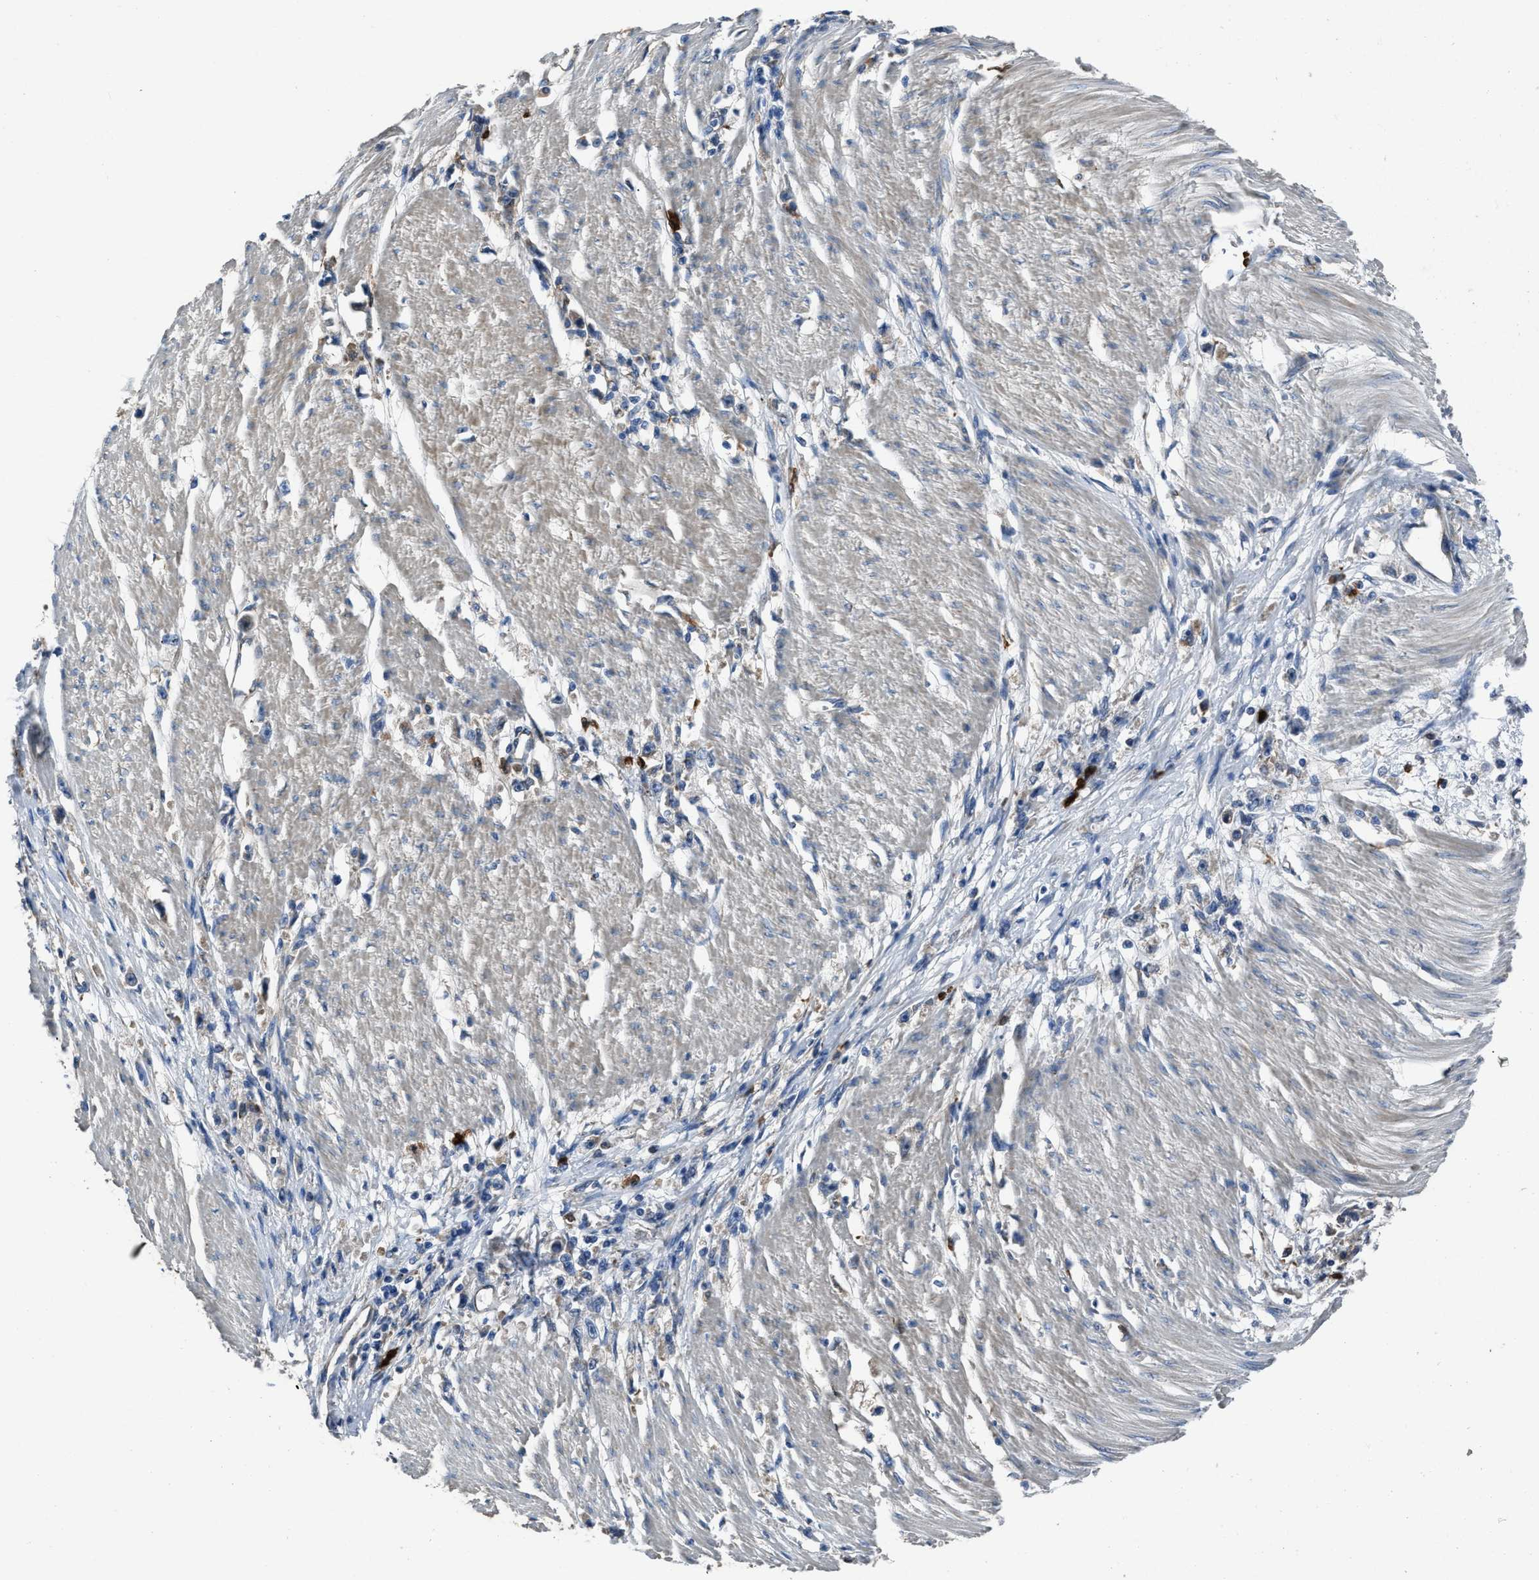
{"staining": {"intensity": "negative", "quantity": "none", "location": "none"}, "tissue": "stomach cancer", "cell_type": "Tumor cells", "image_type": "cancer", "snomed": [{"axis": "morphology", "description": "Adenocarcinoma, NOS"}, {"axis": "topography", "description": "Stomach"}], "caption": "Protein analysis of stomach cancer shows no significant staining in tumor cells.", "gene": "ANGPT1", "patient": {"sex": "female", "age": 59}}